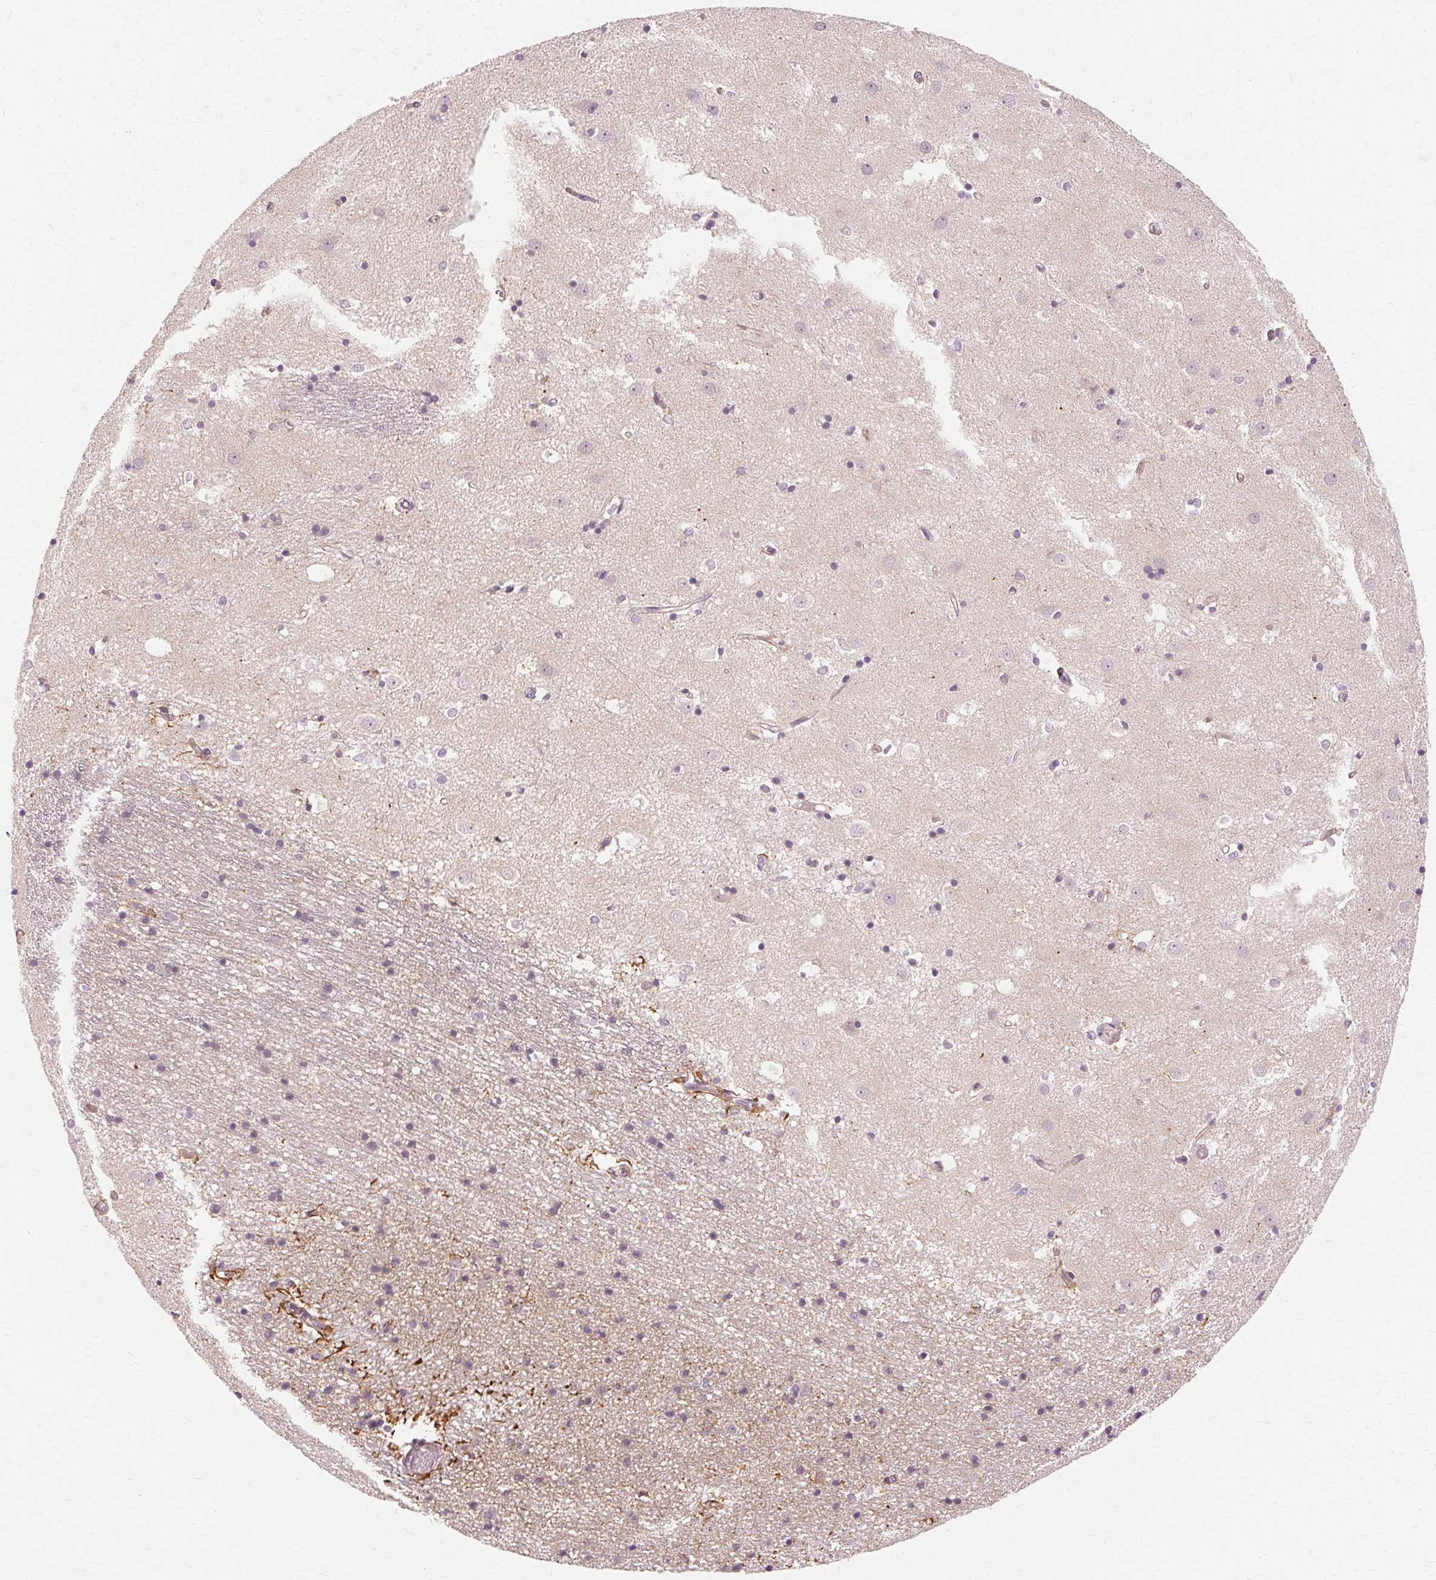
{"staining": {"intensity": "negative", "quantity": "none", "location": "none"}, "tissue": "caudate", "cell_type": "Glial cells", "image_type": "normal", "snomed": [{"axis": "morphology", "description": "Normal tissue, NOS"}, {"axis": "topography", "description": "Lateral ventricle wall"}], "caption": "Immunohistochemical staining of benign human caudate exhibits no significant expression in glial cells.", "gene": "USP8", "patient": {"sex": "male", "age": 54}}